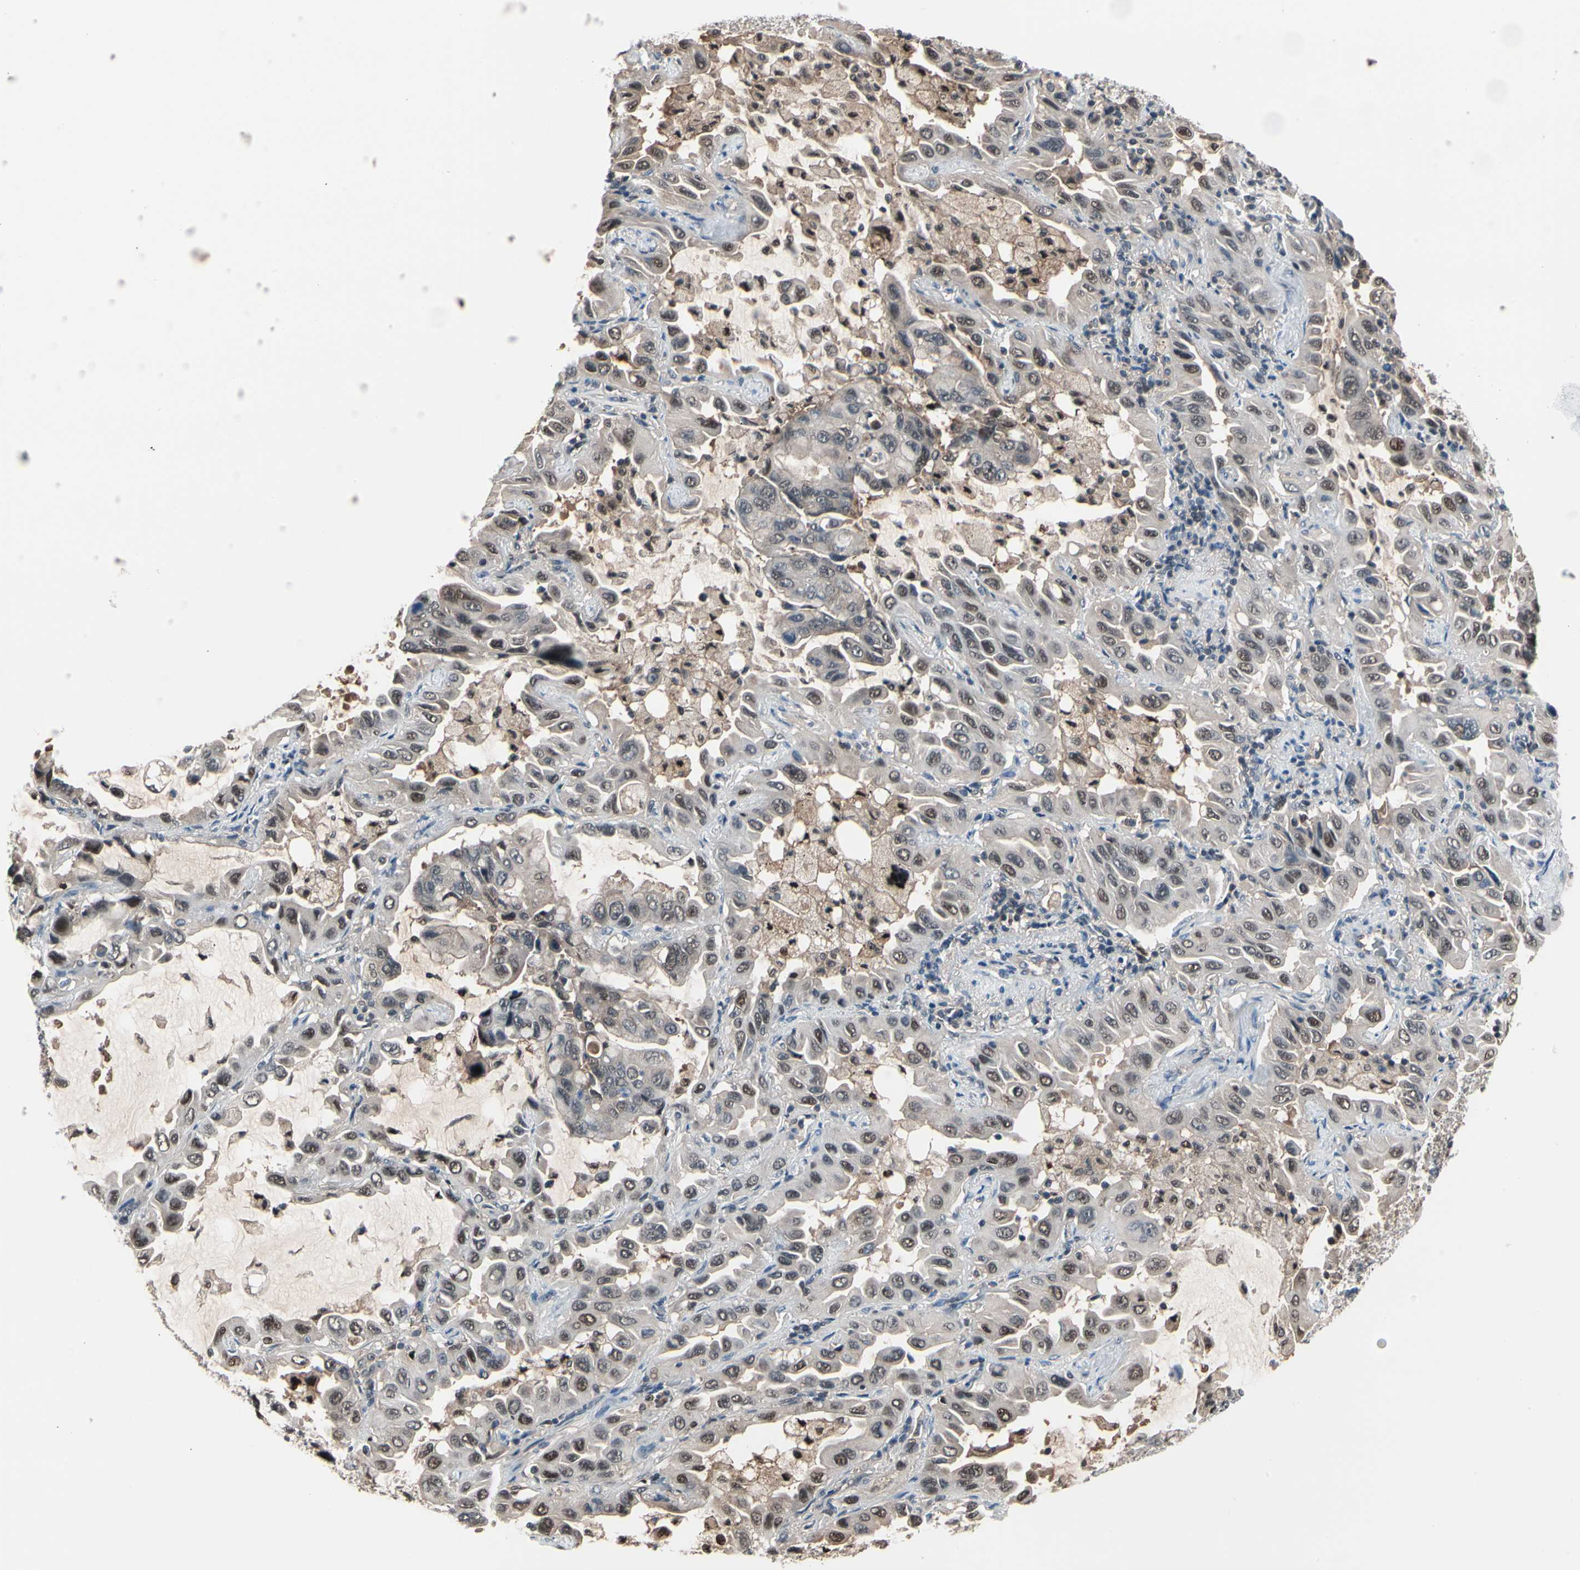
{"staining": {"intensity": "weak", "quantity": ">75%", "location": "cytoplasmic/membranous,nuclear"}, "tissue": "lung cancer", "cell_type": "Tumor cells", "image_type": "cancer", "snomed": [{"axis": "morphology", "description": "Adenocarcinoma, NOS"}, {"axis": "topography", "description": "Lung"}], "caption": "An immunohistochemistry photomicrograph of tumor tissue is shown. Protein staining in brown highlights weak cytoplasmic/membranous and nuclear positivity in lung cancer (adenocarcinoma) within tumor cells.", "gene": "PSMA2", "patient": {"sex": "male", "age": 64}}